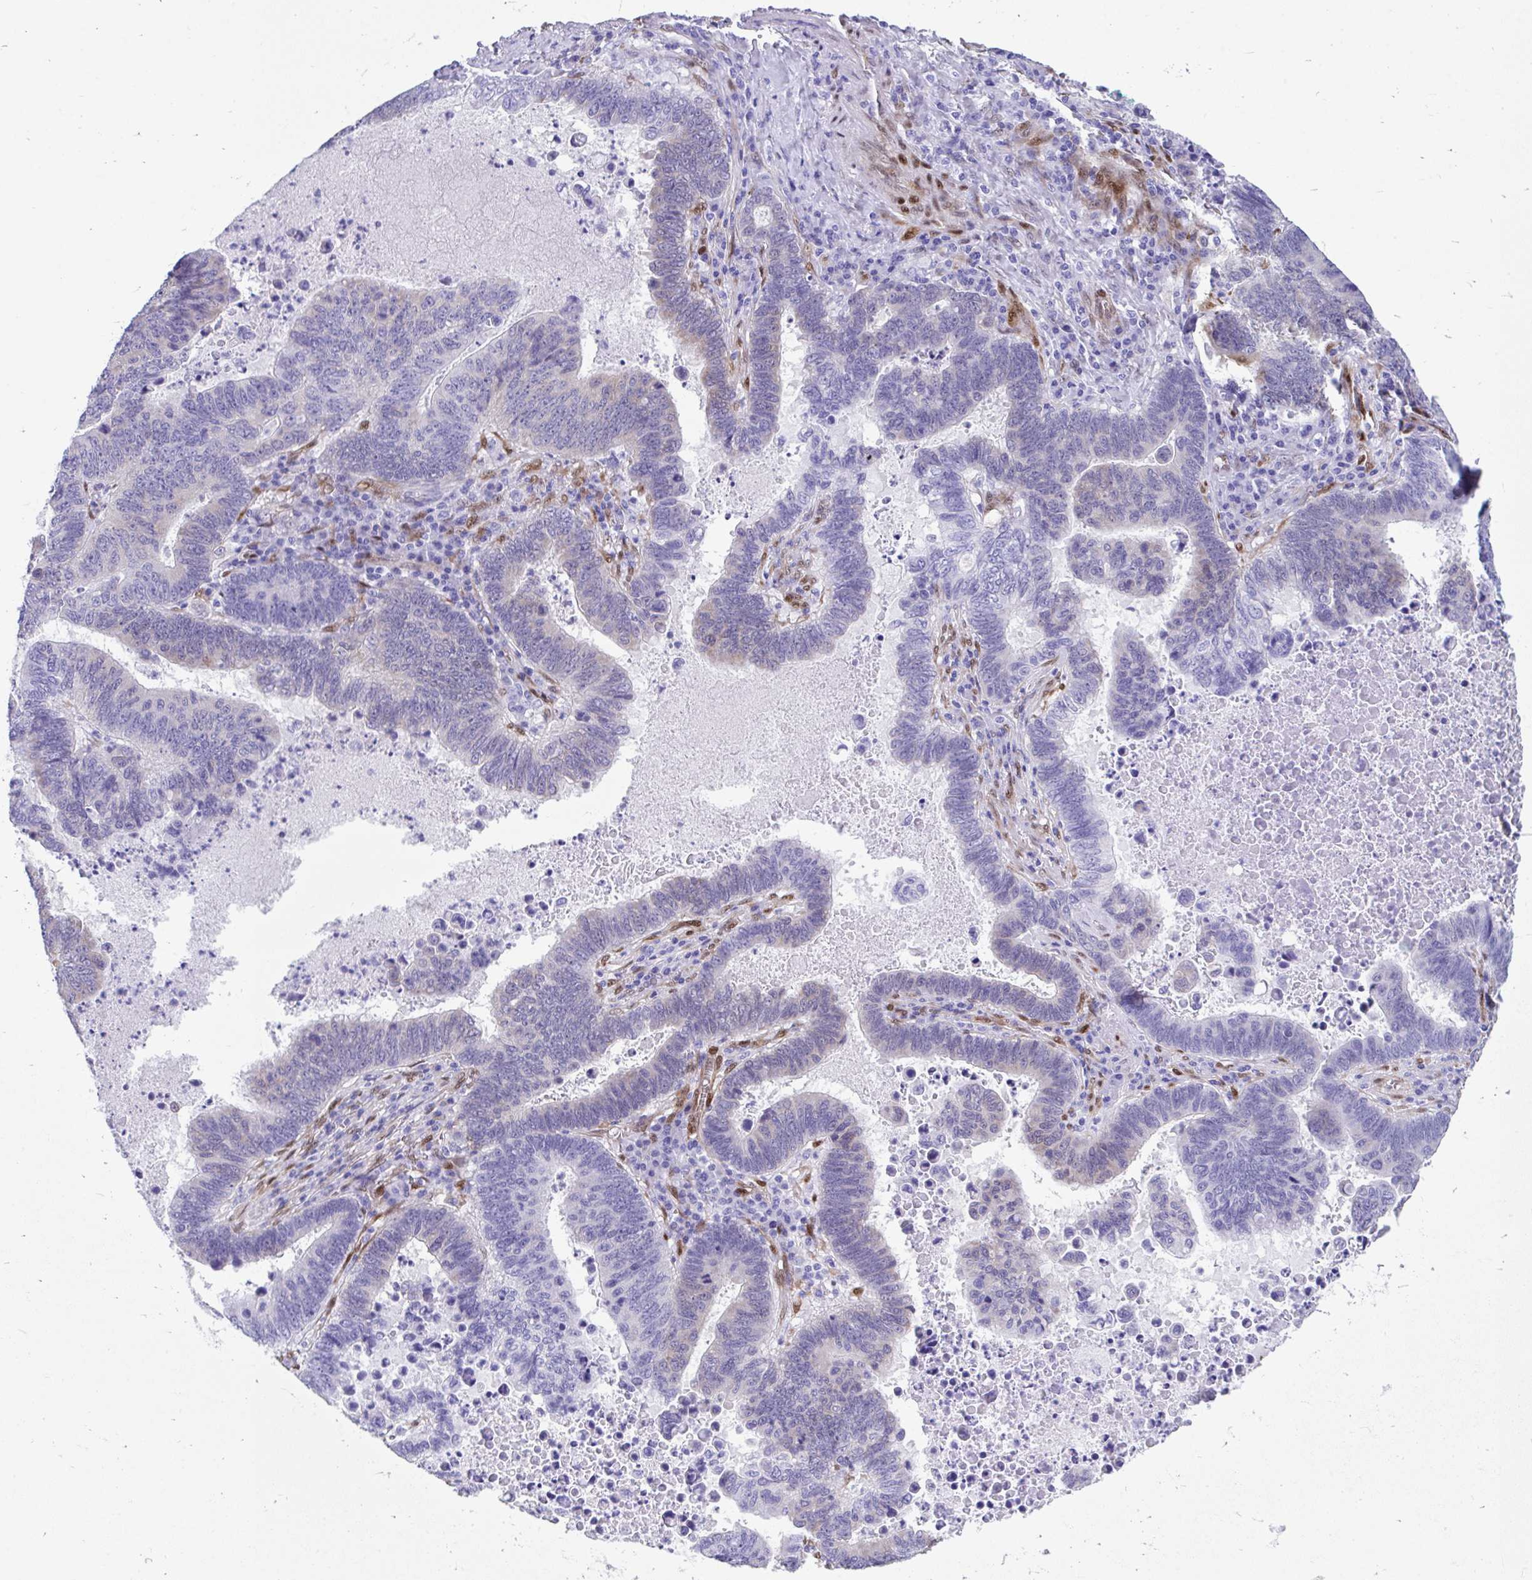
{"staining": {"intensity": "negative", "quantity": "none", "location": "none"}, "tissue": "lung cancer", "cell_type": "Tumor cells", "image_type": "cancer", "snomed": [{"axis": "morphology", "description": "Aneuploidy"}, {"axis": "morphology", "description": "Adenocarcinoma, NOS"}, {"axis": "morphology", "description": "Adenocarcinoma primary or metastatic"}, {"axis": "topography", "description": "Lung"}], "caption": "High power microscopy image of an IHC image of adenocarcinoma primary or metastatic (lung), revealing no significant staining in tumor cells. (DAB (3,3'-diaminobenzidine) IHC with hematoxylin counter stain).", "gene": "RBPMS", "patient": {"sex": "female", "age": 75}}